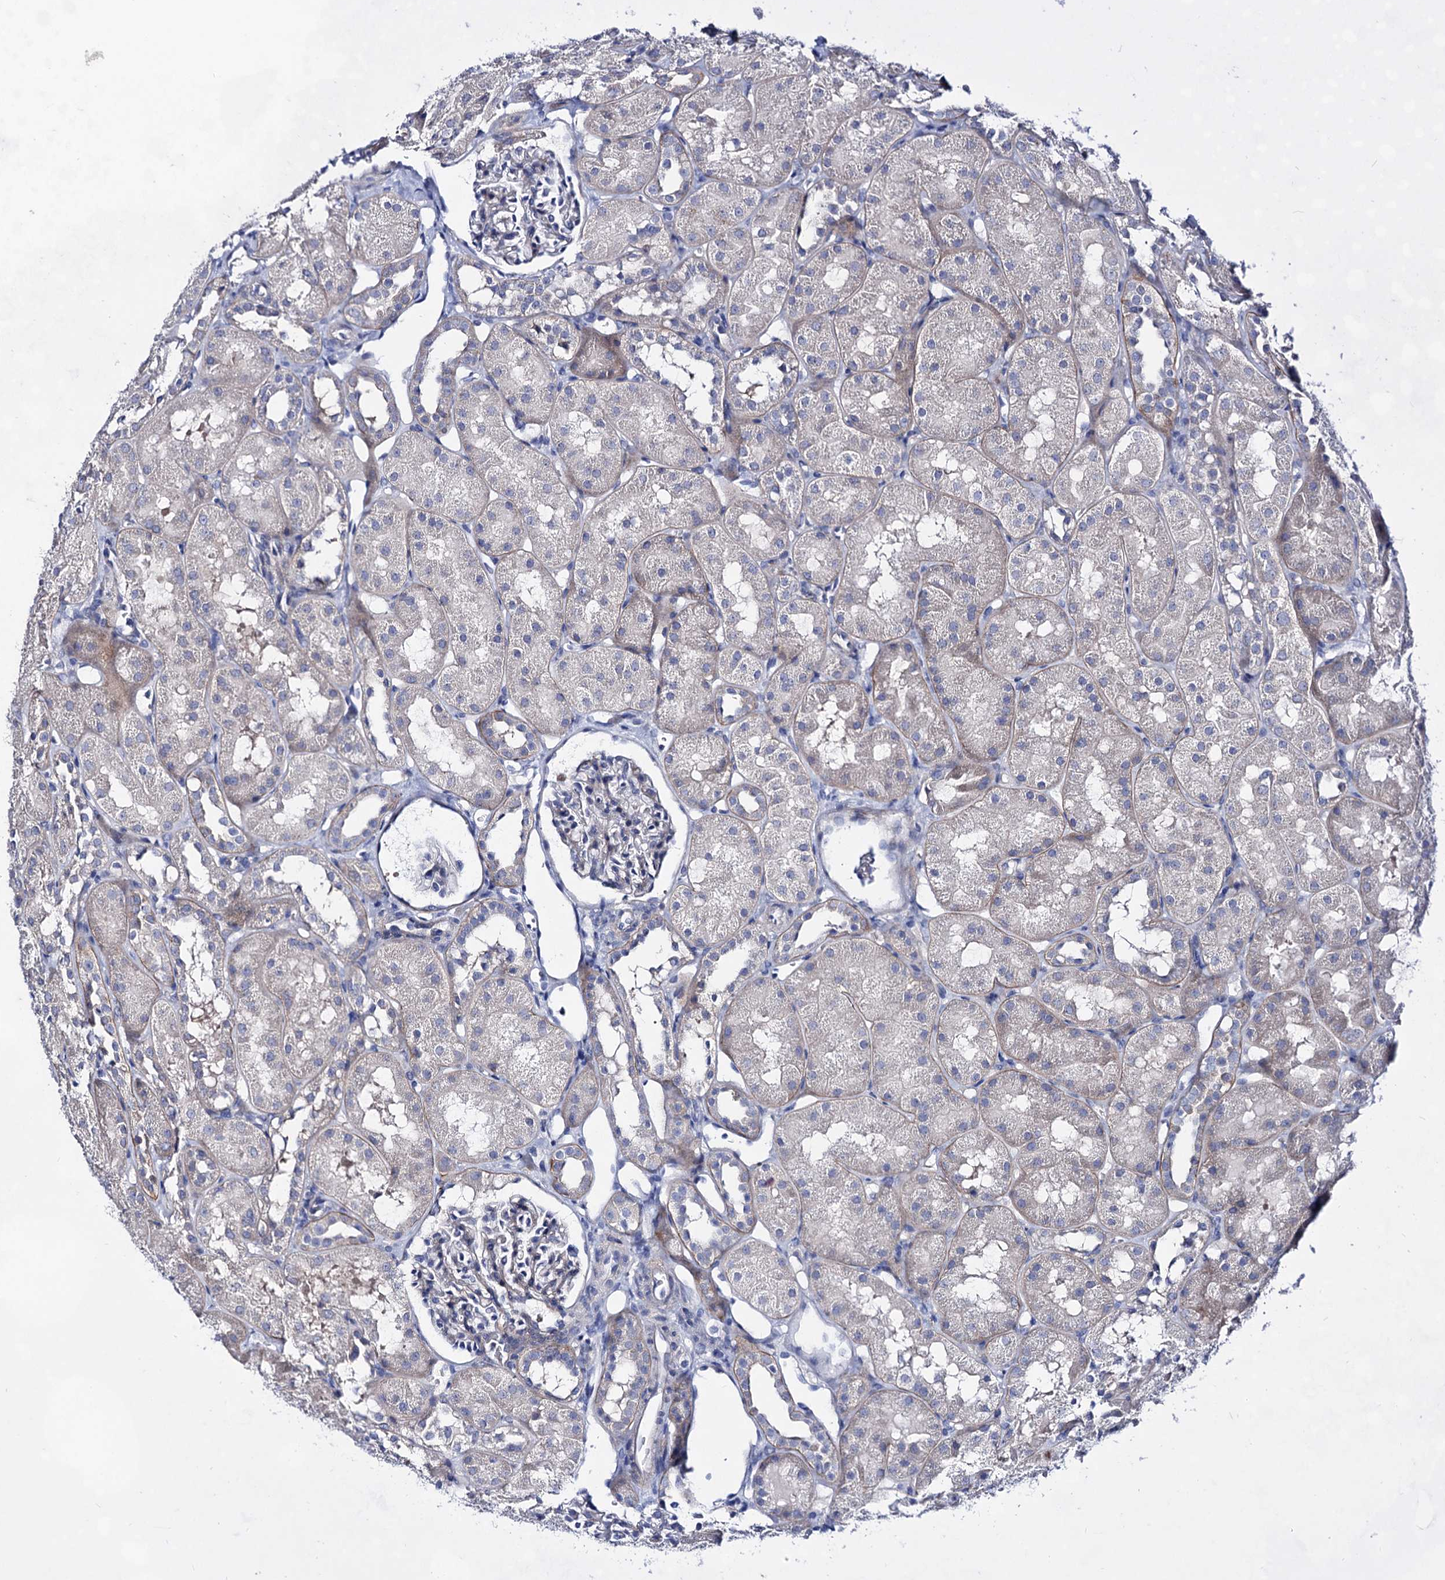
{"staining": {"intensity": "negative", "quantity": "none", "location": "none"}, "tissue": "kidney", "cell_type": "Cells in glomeruli", "image_type": "normal", "snomed": [{"axis": "morphology", "description": "Normal tissue, NOS"}, {"axis": "topography", "description": "Kidney"}, {"axis": "topography", "description": "Urinary bladder"}], "caption": "The histopathology image displays no significant positivity in cells in glomeruli of kidney.", "gene": "PLIN1", "patient": {"sex": "male", "age": 16}}